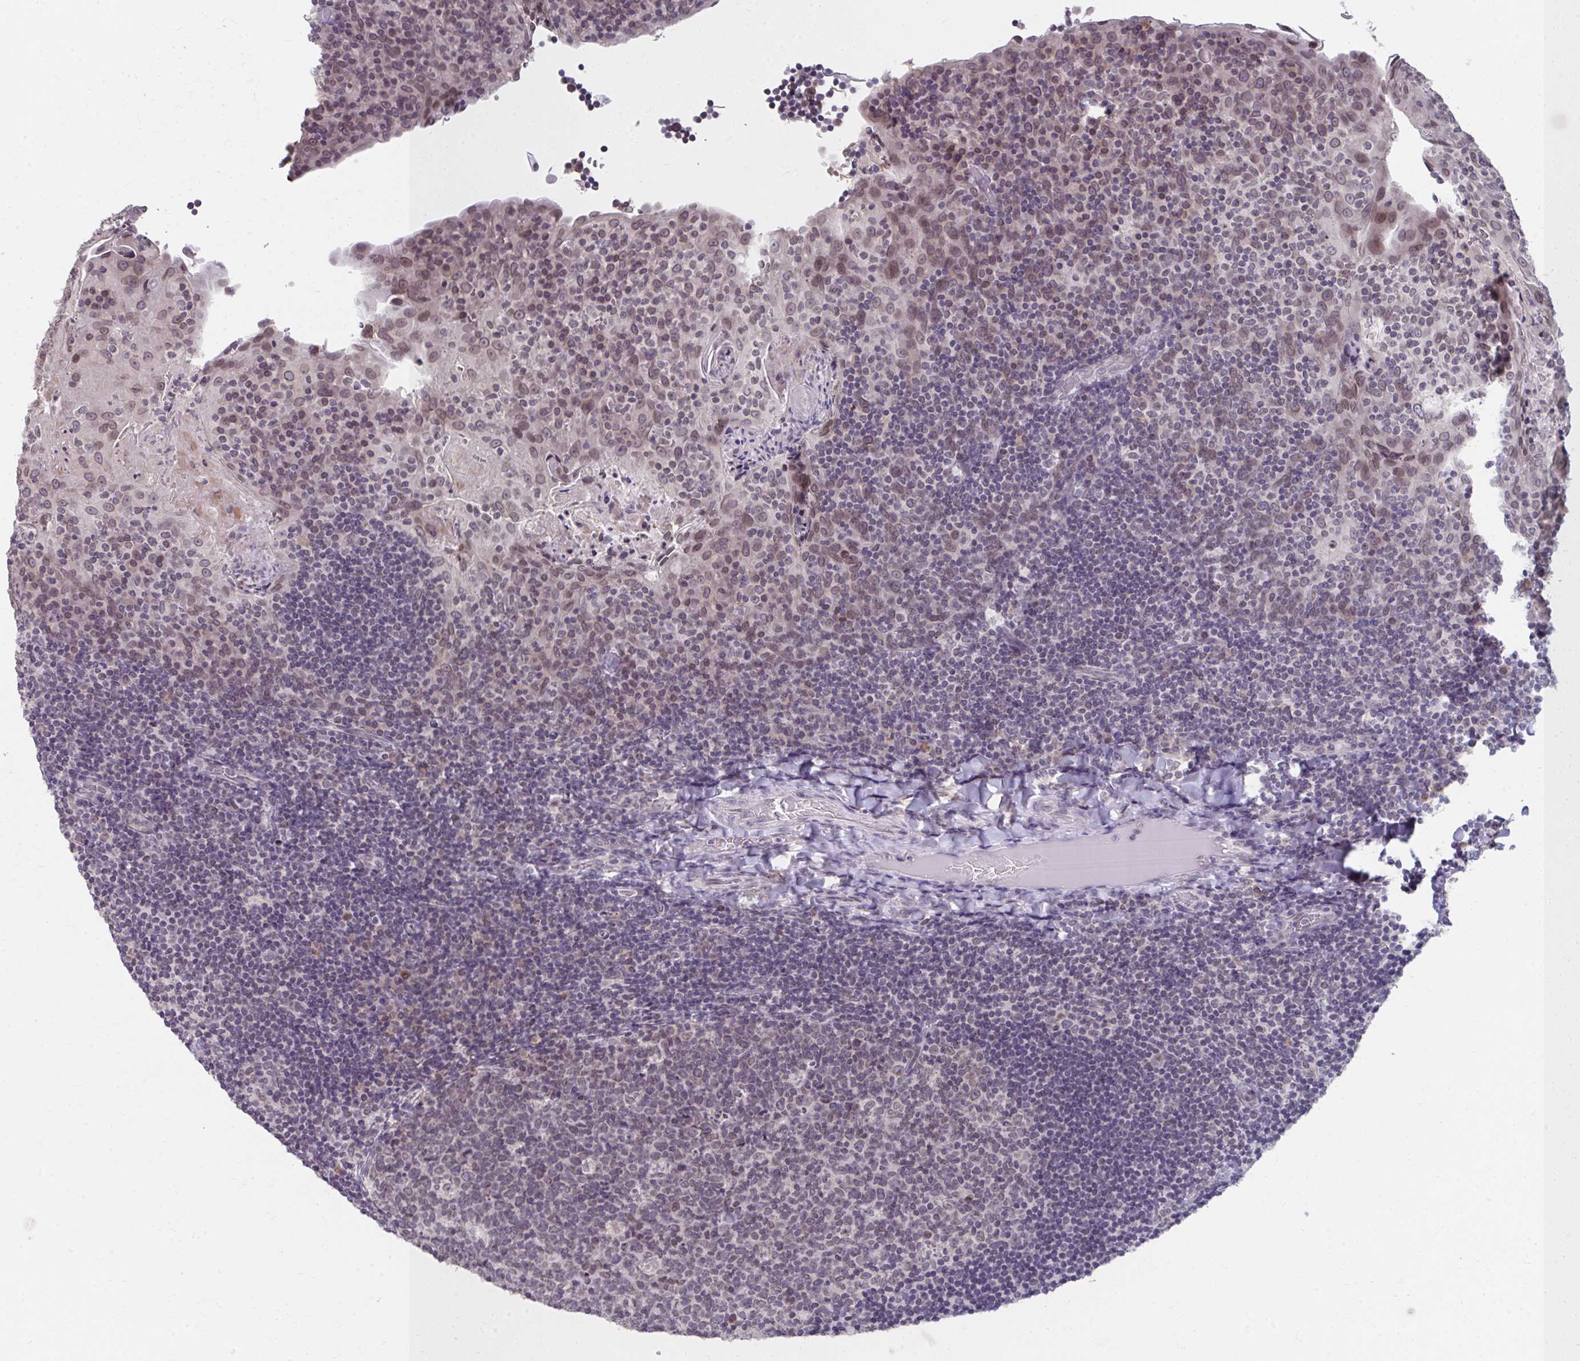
{"staining": {"intensity": "negative", "quantity": "none", "location": "none"}, "tissue": "tonsil", "cell_type": "Germinal center cells", "image_type": "normal", "snomed": [{"axis": "morphology", "description": "Normal tissue, NOS"}, {"axis": "topography", "description": "Tonsil"}], "caption": "An immunohistochemistry (IHC) histopathology image of unremarkable tonsil is shown. There is no staining in germinal center cells of tonsil.", "gene": "NUP133", "patient": {"sex": "male", "age": 17}}